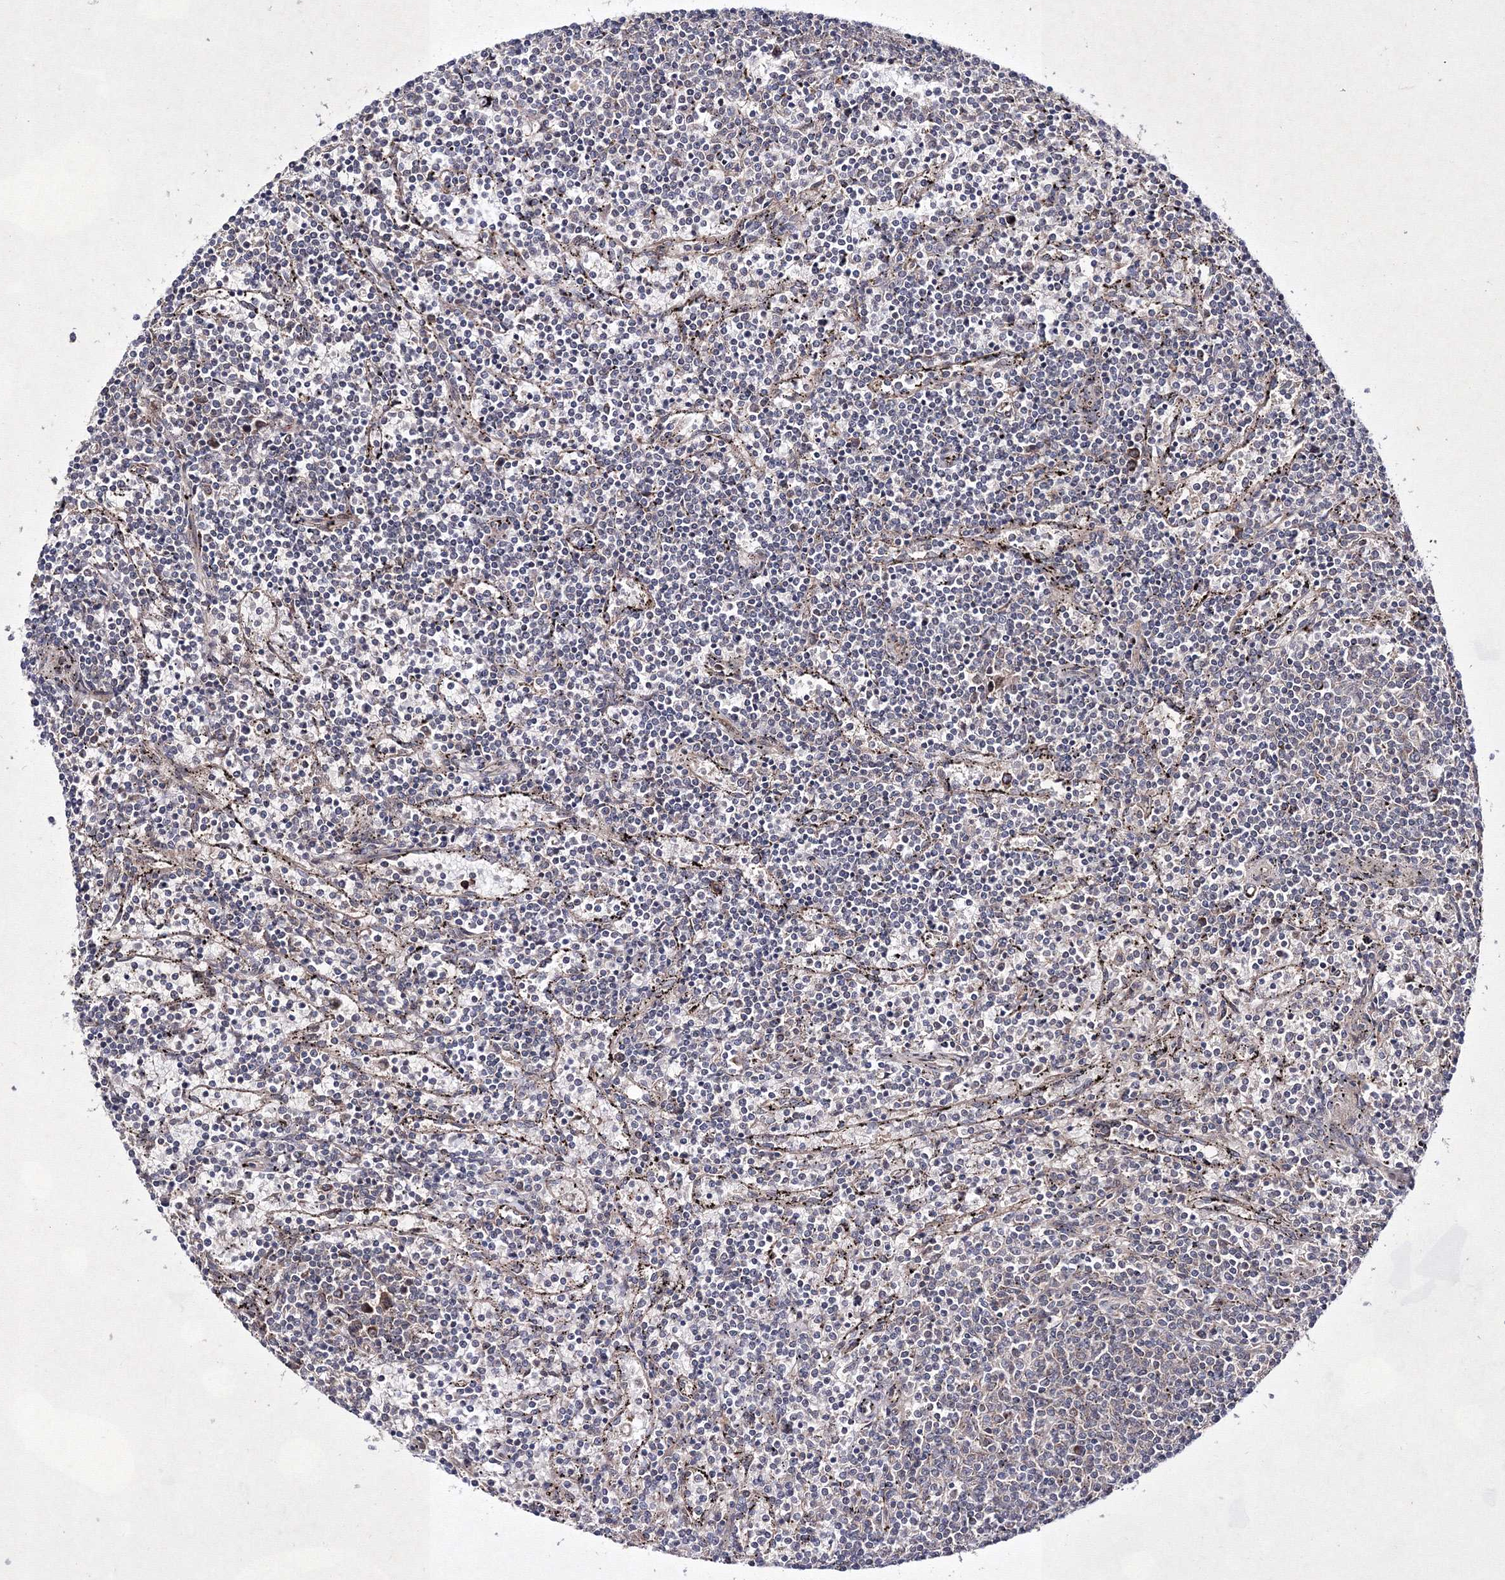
{"staining": {"intensity": "negative", "quantity": "none", "location": "none"}, "tissue": "lymphoma", "cell_type": "Tumor cells", "image_type": "cancer", "snomed": [{"axis": "morphology", "description": "Malignant lymphoma, non-Hodgkin's type, Low grade"}, {"axis": "topography", "description": "Spleen"}], "caption": "Human lymphoma stained for a protein using immunohistochemistry shows no positivity in tumor cells.", "gene": "GFM1", "patient": {"sex": "female", "age": 50}}